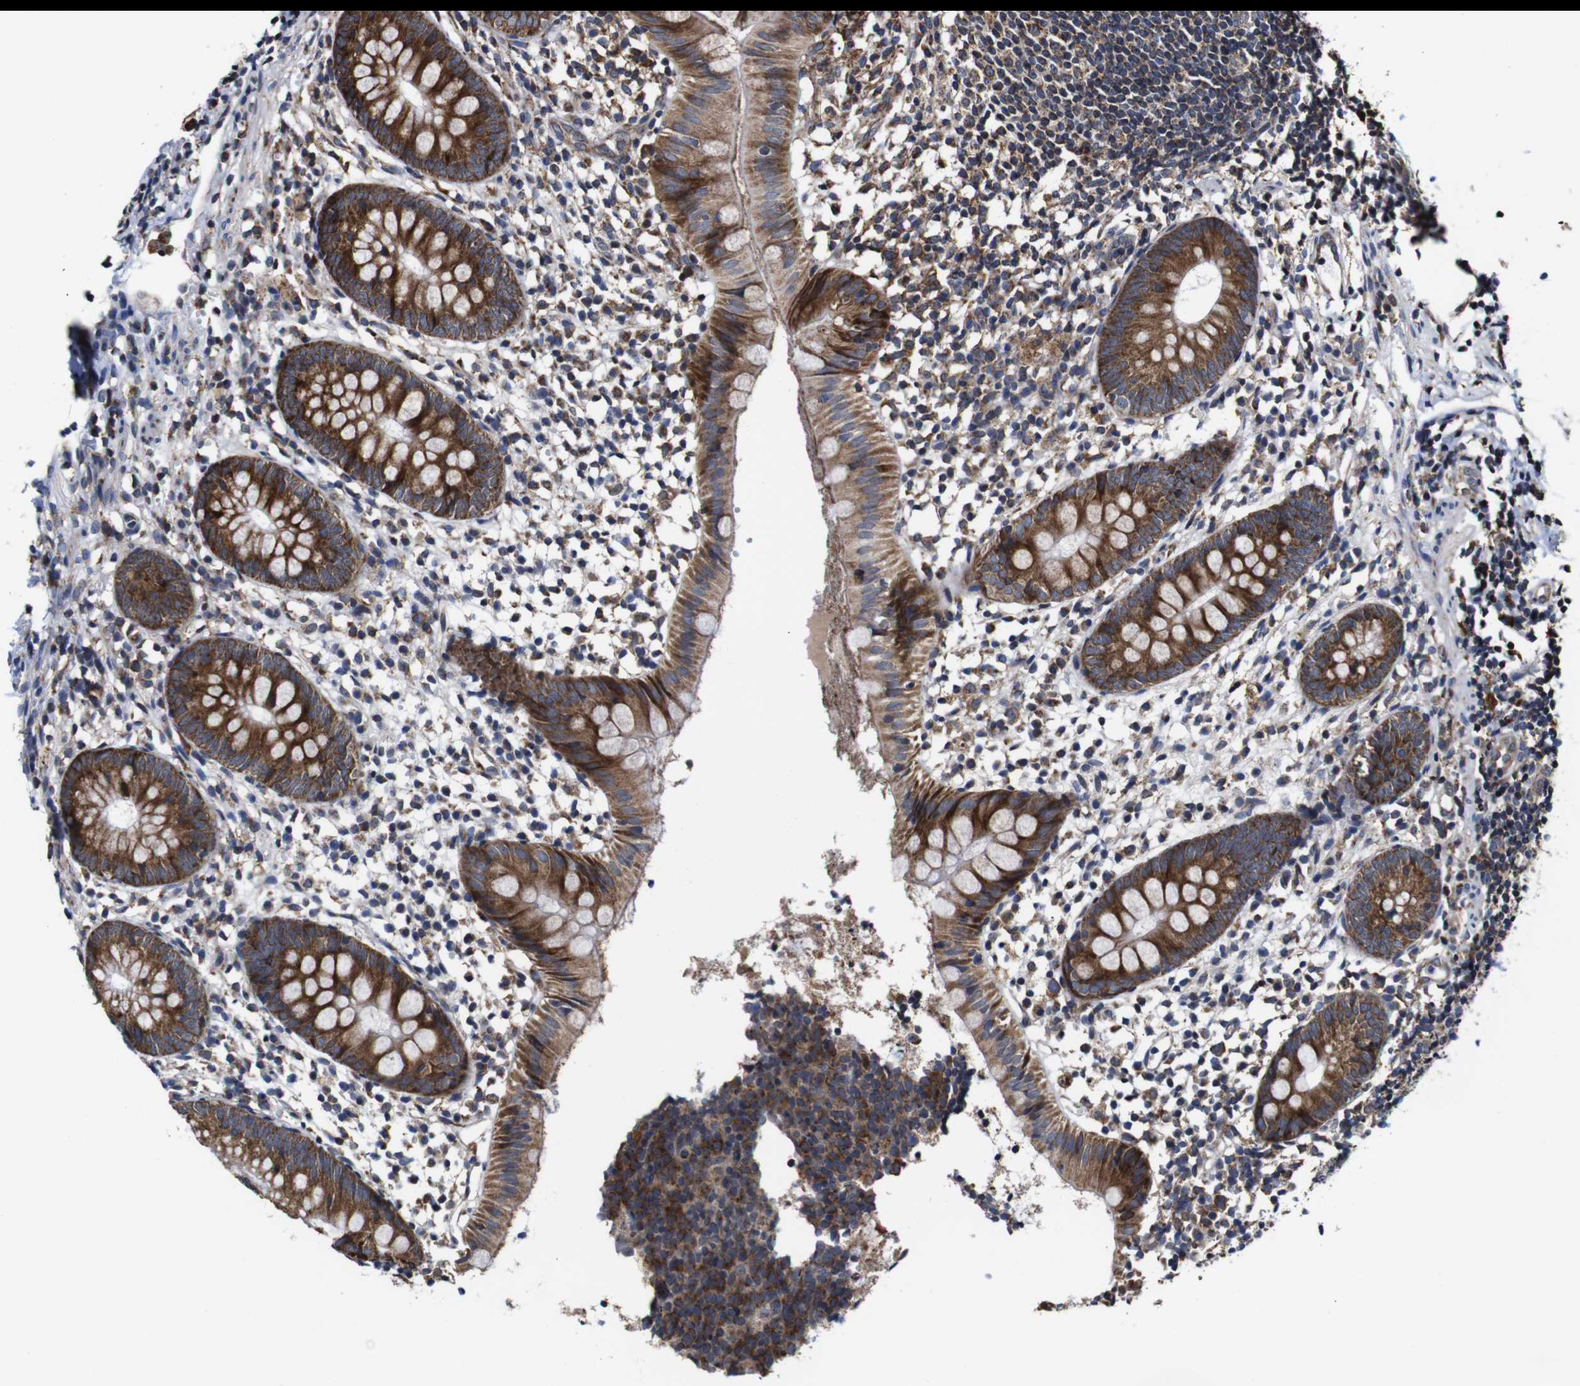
{"staining": {"intensity": "moderate", "quantity": ">75%", "location": "cytoplasmic/membranous"}, "tissue": "appendix", "cell_type": "Glandular cells", "image_type": "normal", "snomed": [{"axis": "morphology", "description": "Normal tissue, NOS"}, {"axis": "topography", "description": "Appendix"}], "caption": "Immunohistochemistry (IHC) of normal human appendix demonstrates medium levels of moderate cytoplasmic/membranous positivity in approximately >75% of glandular cells.", "gene": "C17orf80", "patient": {"sex": "female", "age": 20}}